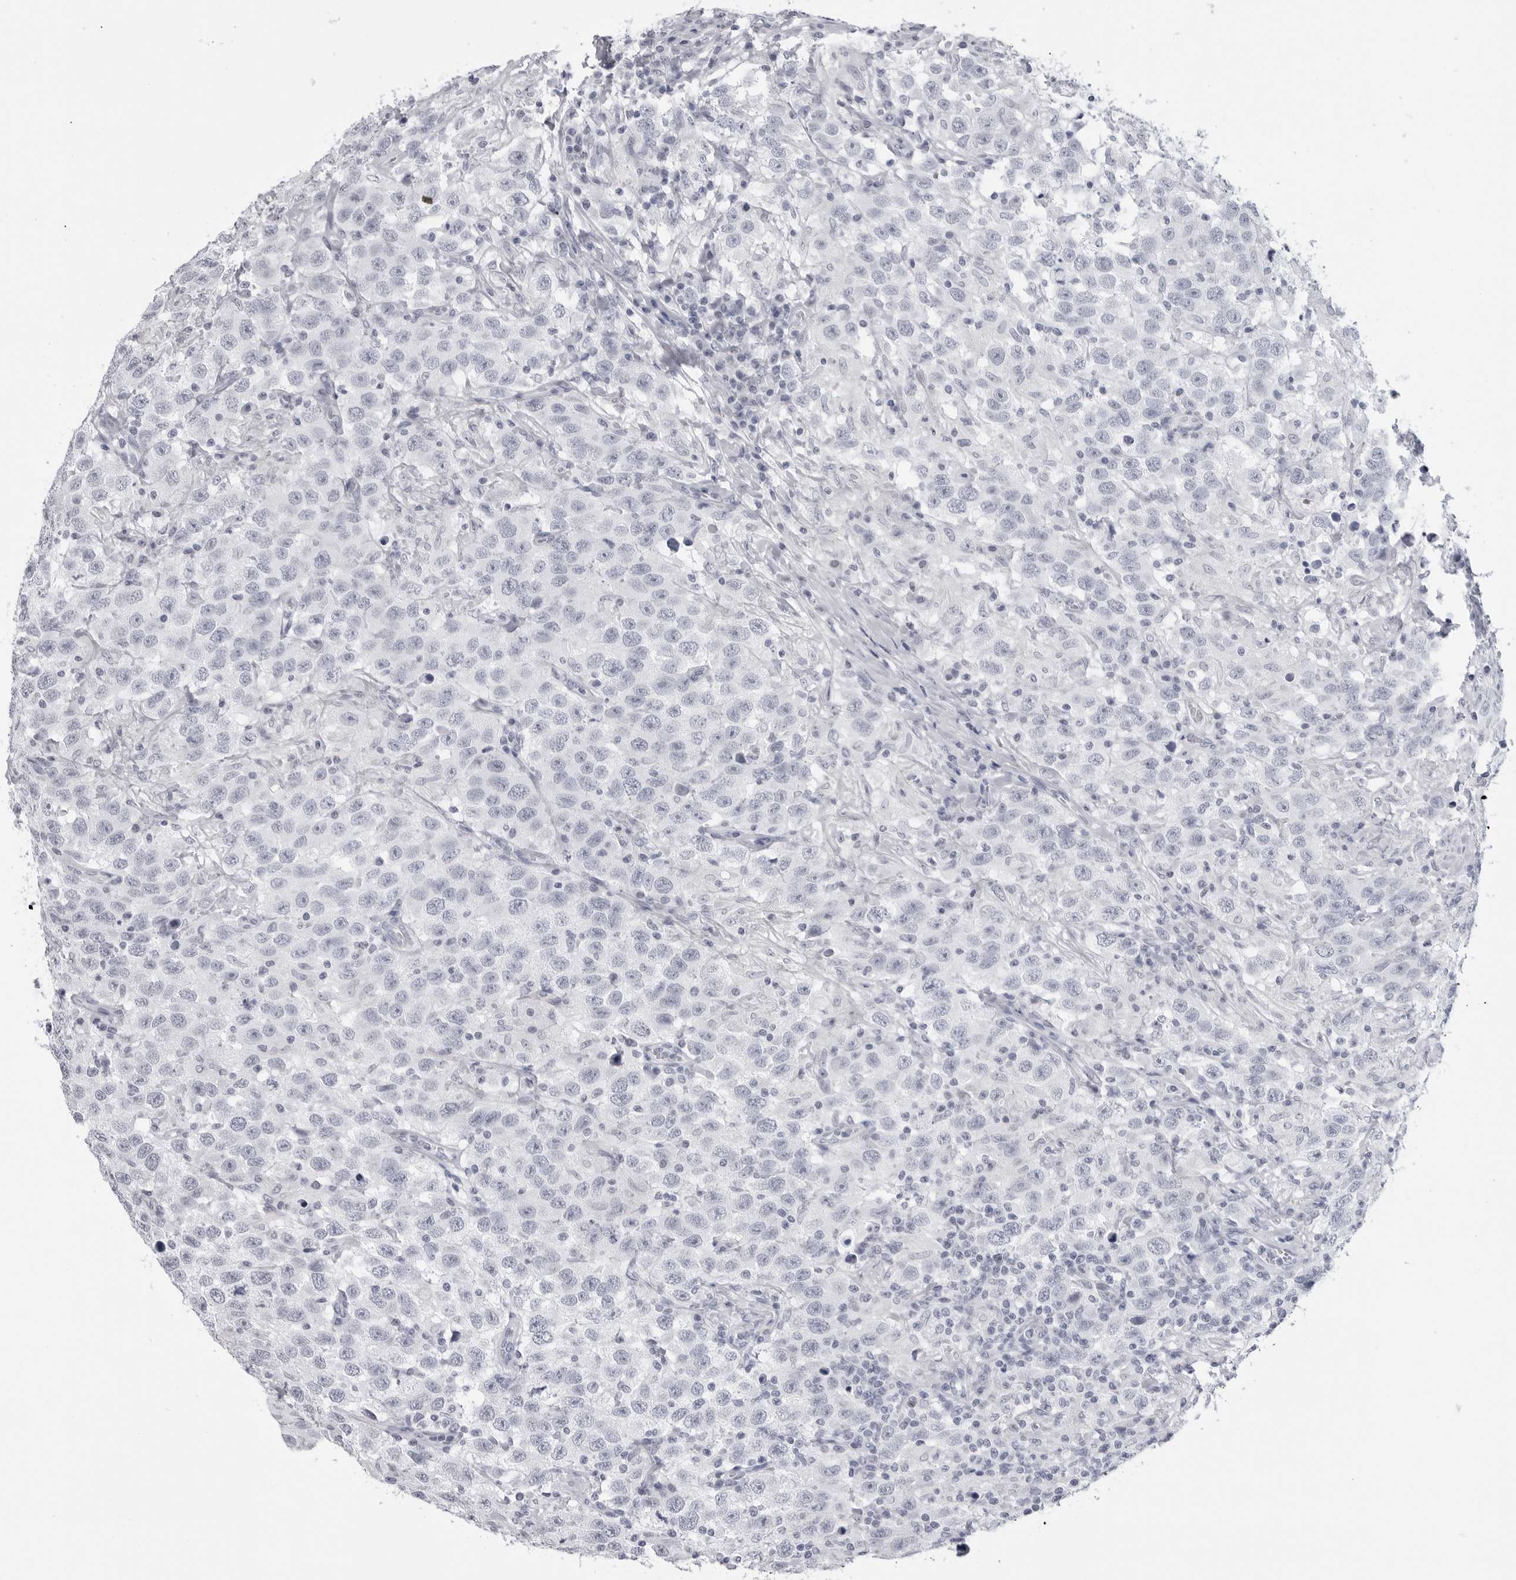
{"staining": {"intensity": "negative", "quantity": "none", "location": "none"}, "tissue": "testis cancer", "cell_type": "Tumor cells", "image_type": "cancer", "snomed": [{"axis": "morphology", "description": "Seminoma, NOS"}, {"axis": "topography", "description": "Testis"}], "caption": "Photomicrograph shows no protein expression in tumor cells of testis cancer tissue.", "gene": "PGA3", "patient": {"sex": "male", "age": 41}}